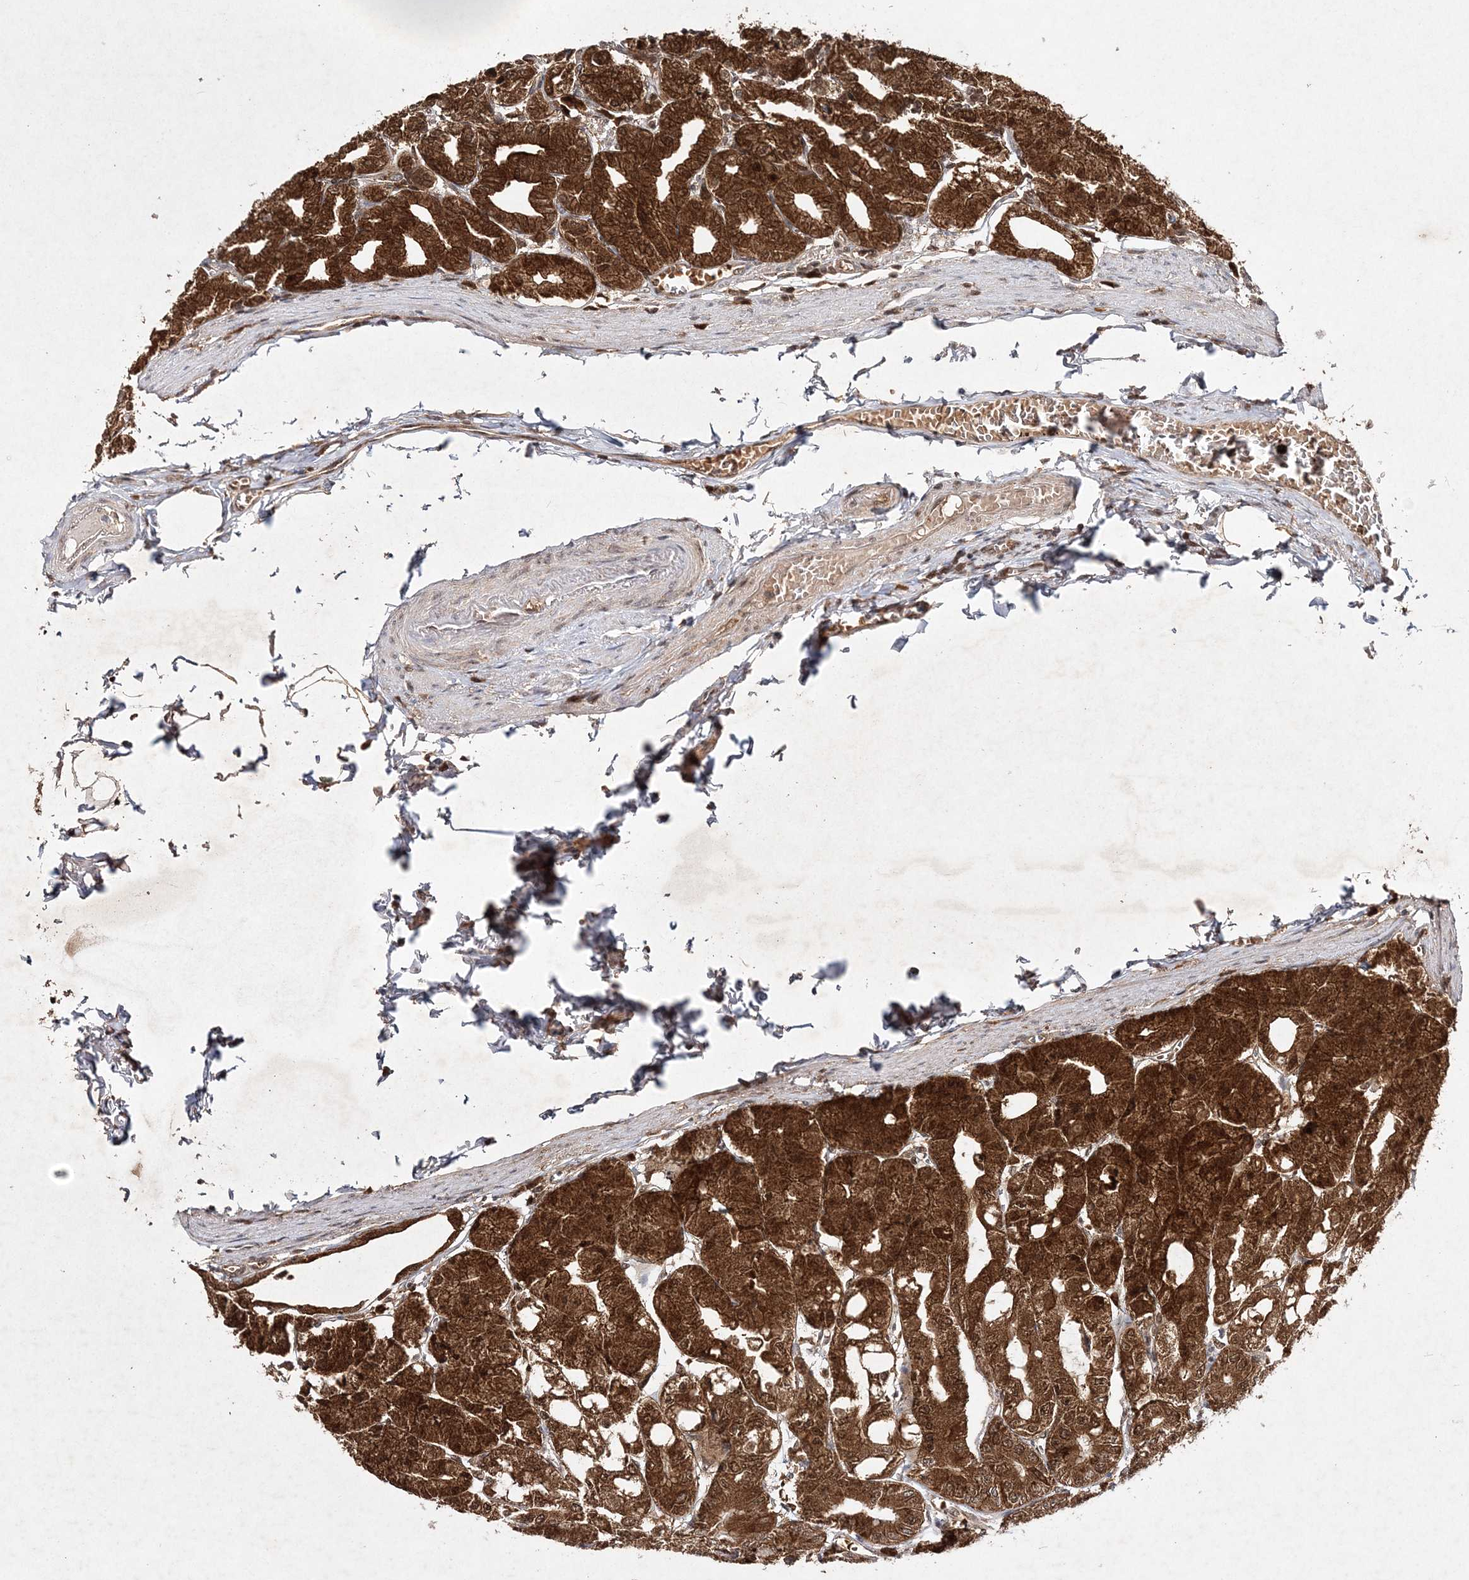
{"staining": {"intensity": "strong", "quantity": ">75%", "location": "cytoplasmic/membranous,nuclear"}, "tissue": "stomach", "cell_type": "Glandular cells", "image_type": "normal", "snomed": [{"axis": "morphology", "description": "Normal tissue, NOS"}, {"axis": "topography", "description": "Stomach, lower"}], "caption": "A photomicrograph of stomach stained for a protein exhibits strong cytoplasmic/membranous,nuclear brown staining in glandular cells. (brown staining indicates protein expression, while blue staining denotes nuclei).", "gene": "NIF3L1", "patient": {"sex": "male", "age": 71}}